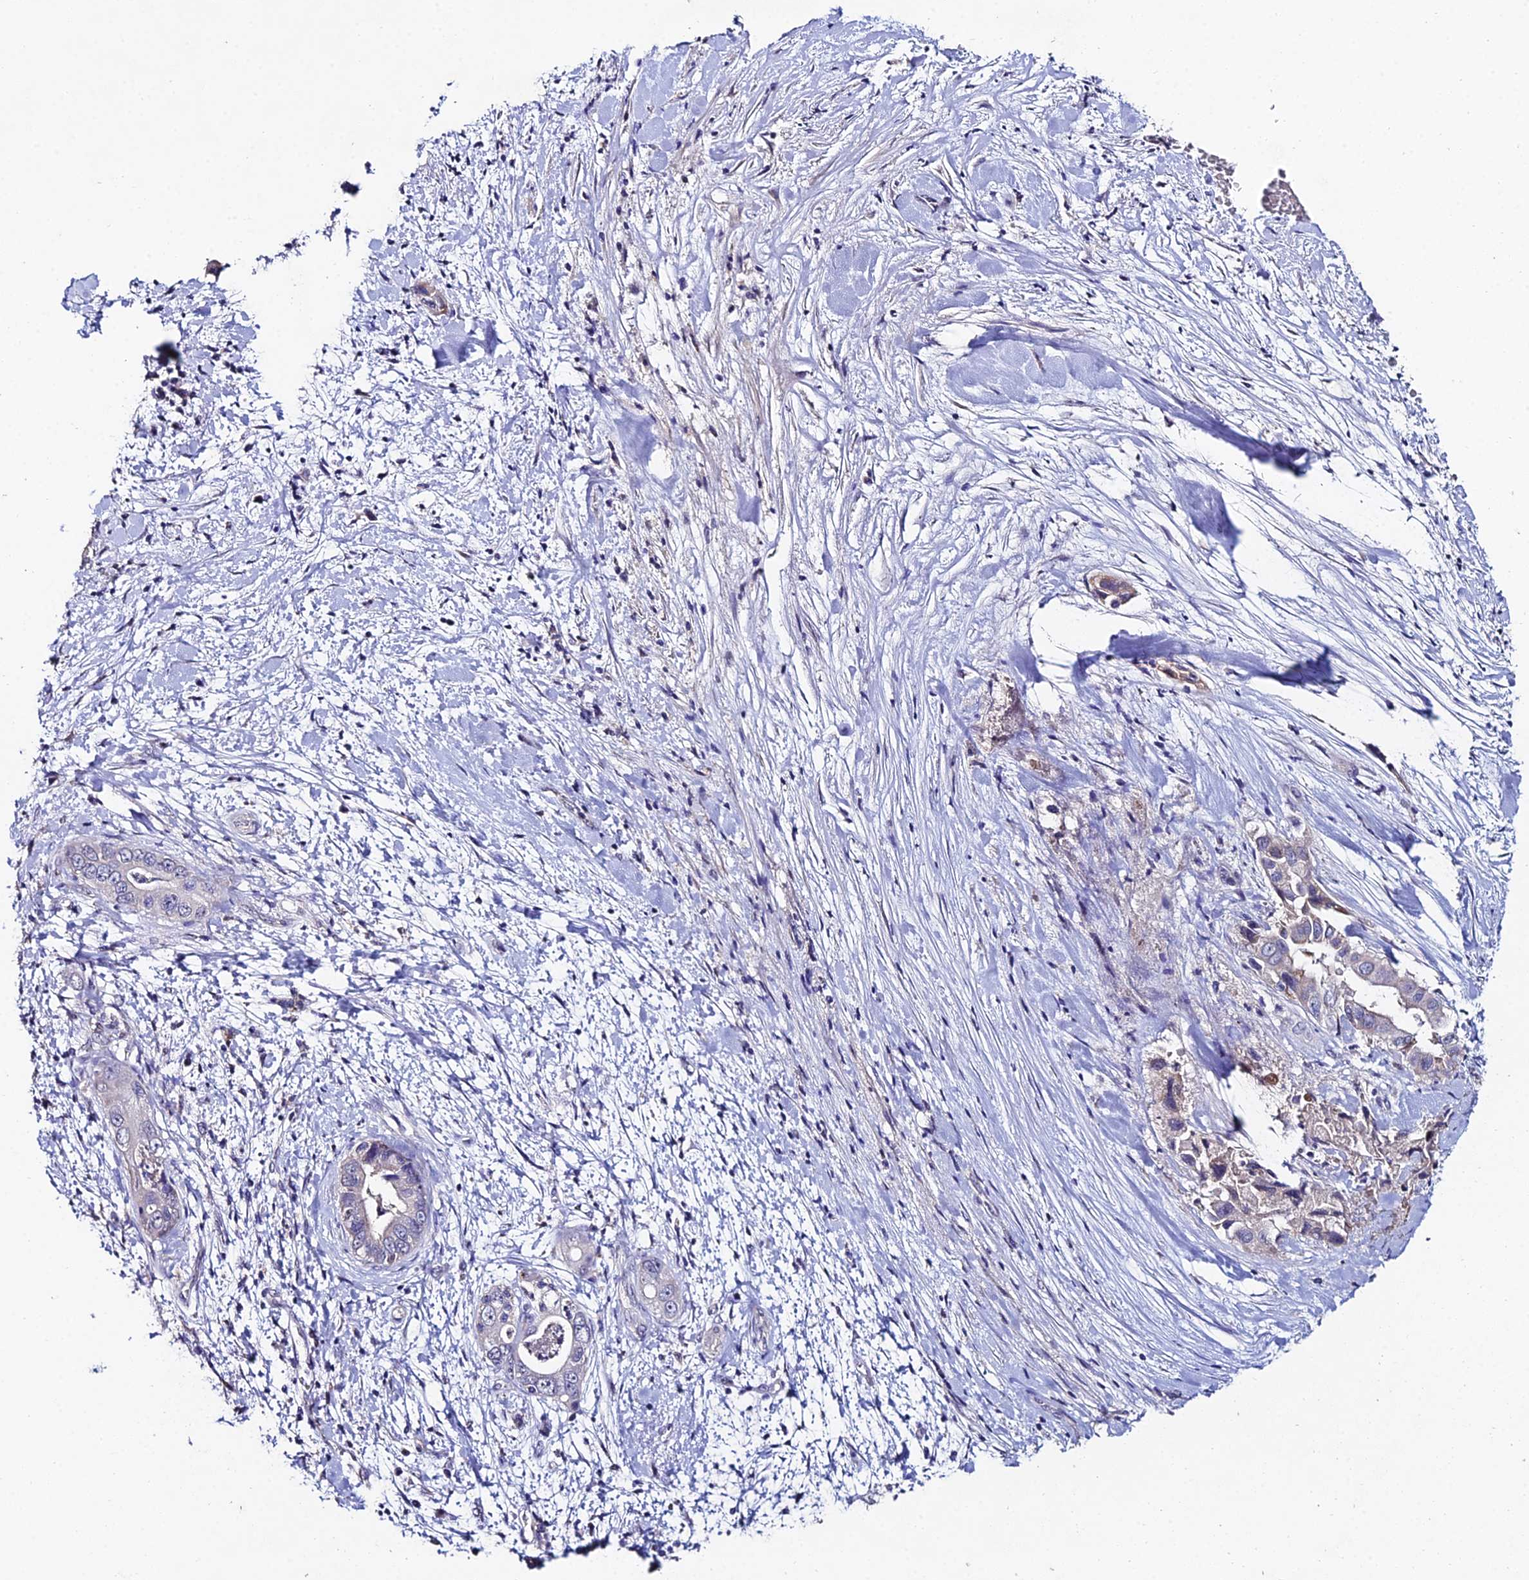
{"staining": {"intensity": "negative", "quantity": "none", "location": "none"}, "tissue": "pancreatic cancer", "cell_type": "Tumor cells", "image_type": "cancer", "snomed": [{"axis": "morphology", "description": "Adenocarcinoma, NOS"}, {"axis": "topography", "description": "Pancreas"}], "caption": "Tumor cells show no significant positivity in adenocarcinoma (pancreatic).", "gene": "ESRRG", "patient": {"sex": "female", "age": 78}}